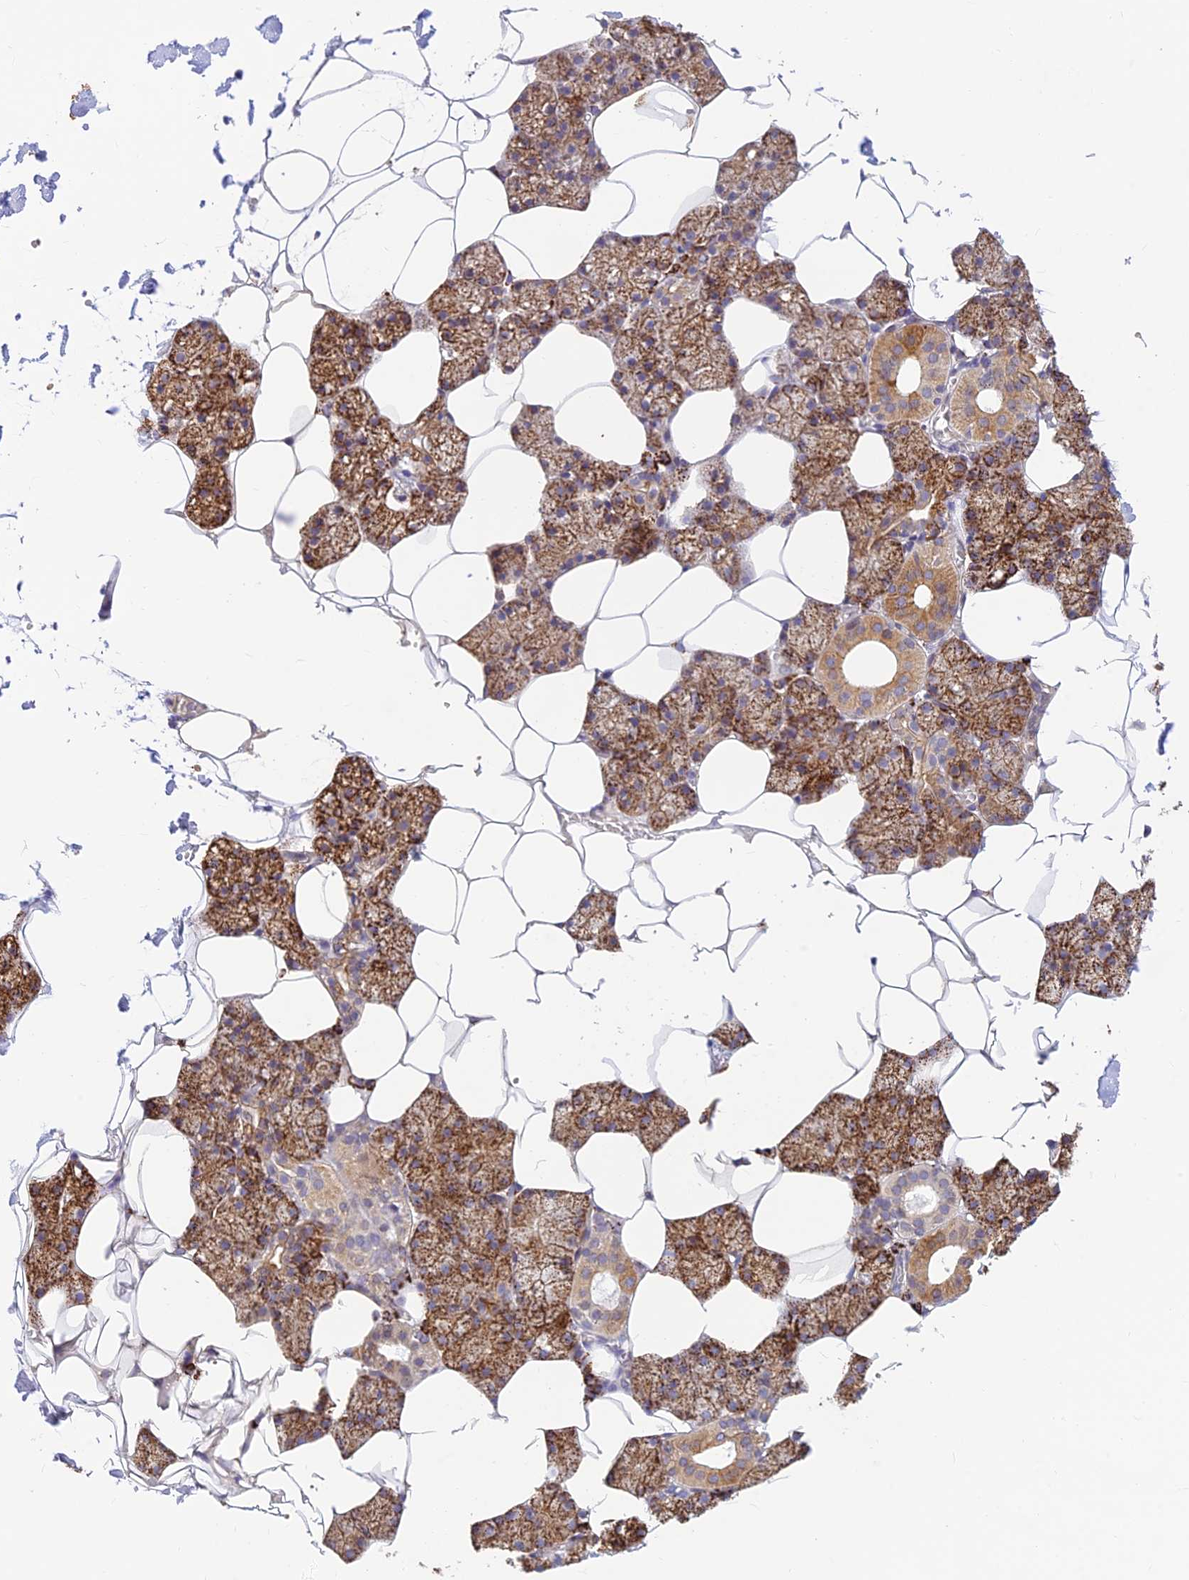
{"staining": {"intensity": "moderate", "quantity": ">75%", "location": "cytoplasmic/membranous"}, "tissue": "salivary gland", "cell_type": "Glandular cells", "image_type": "normal", "snomed": [{"axis": "morphology", "description": "Normal tissue, NOS"}, {"axis": "topography", "description": "Salivary gland"}], "caption": "The immunohistochemical stain shows moderate cytoplasmic/membranous staining in glandular cells of unremarkable salivary gland. The protein of interest is shown in brown color, while the nuclei are stained blue.", "gene": "ALDH1L2", "patient": {"sex": "male", "age": 62}}